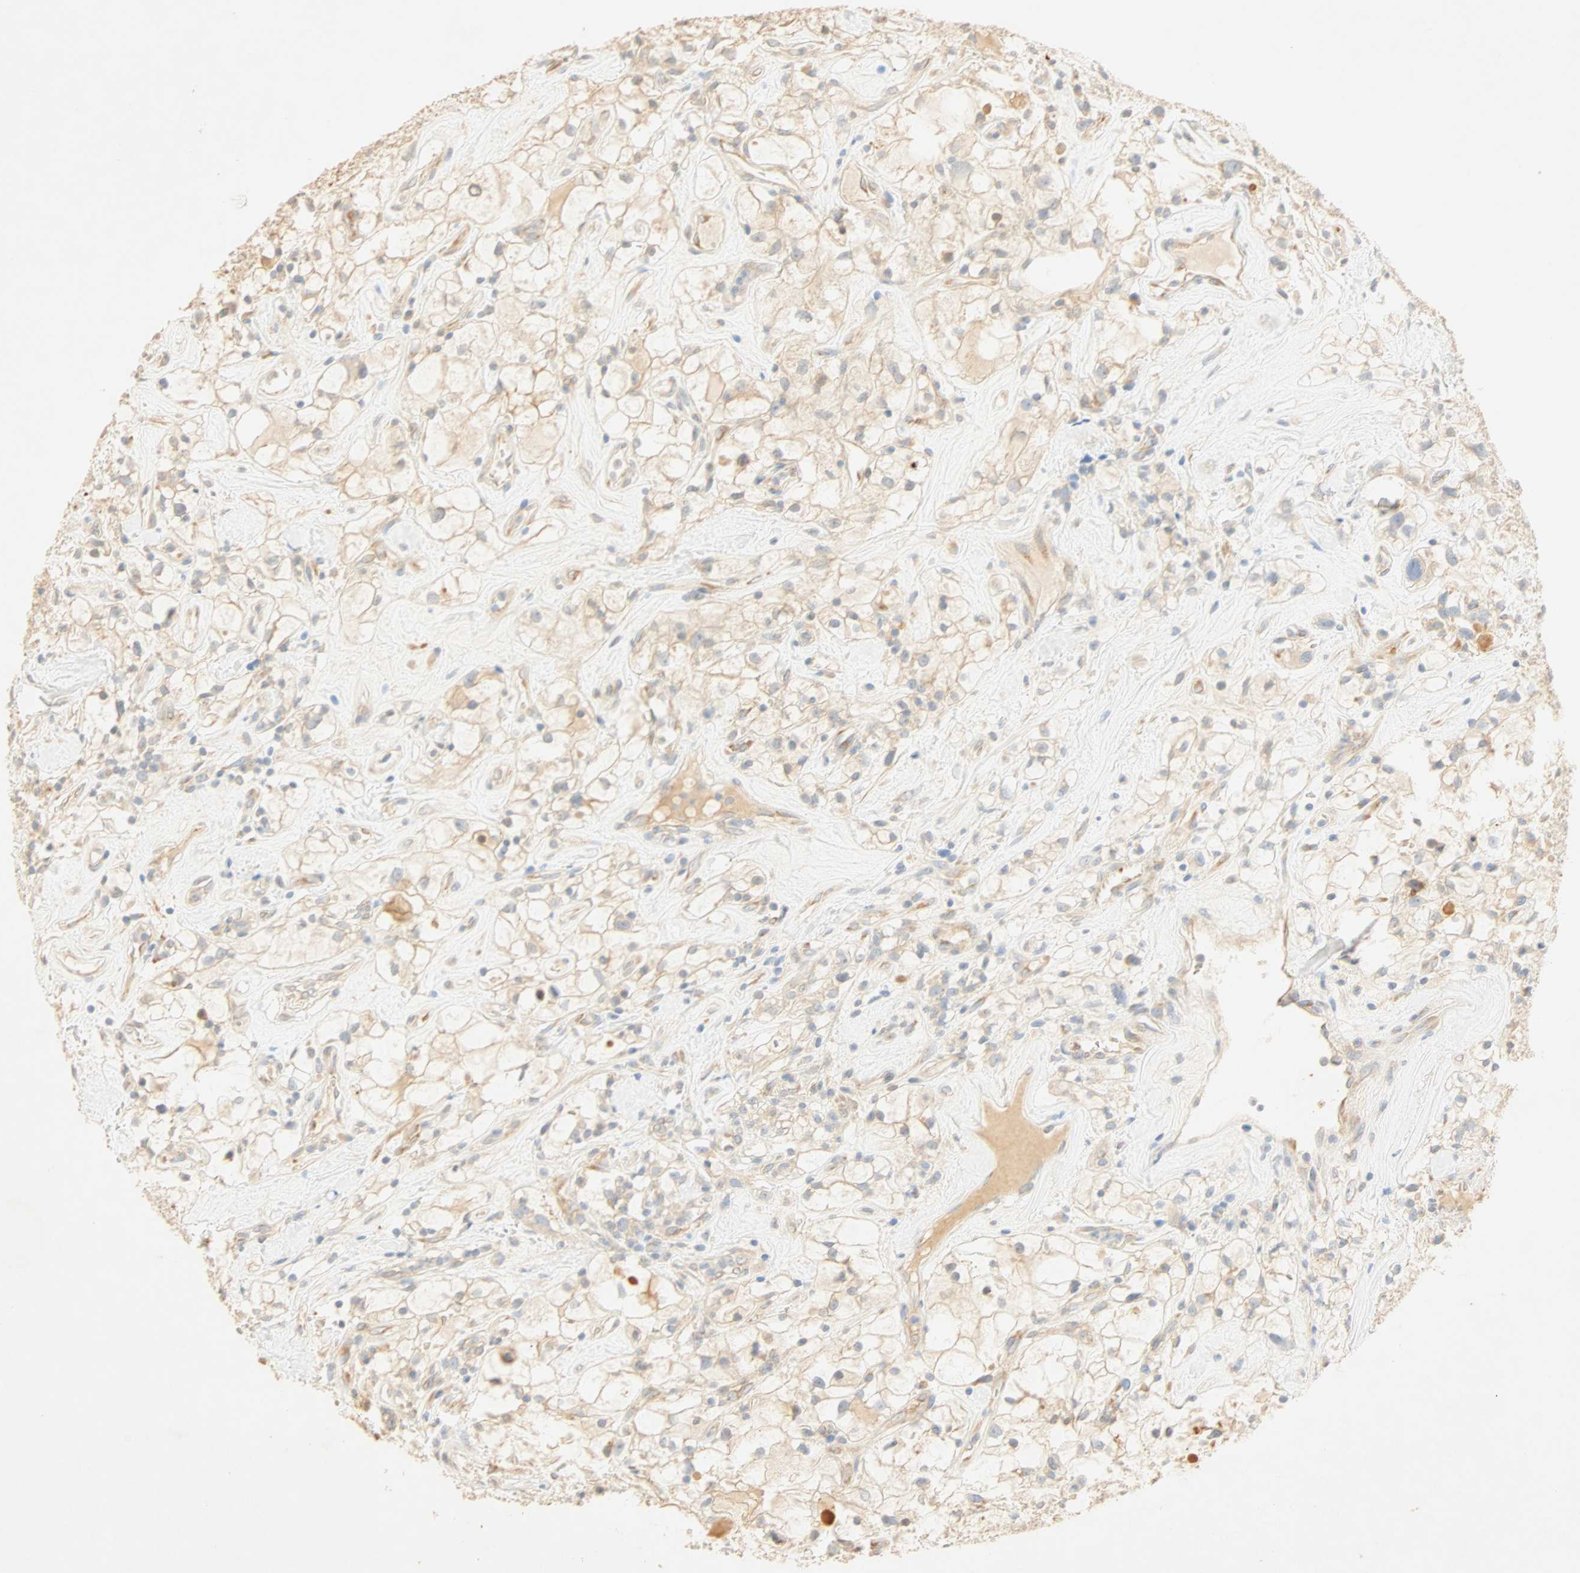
{"staining": {"intensity": "weak", "quantity": "25%-75%", "location": "cytoplasmic/membranous"}, "tissue": "renal cancer", "cell_type": "Tumor cells", "image_type": "cancer", "snomed": [{"axis": "morphology", "description": "Adenocarcinoma, NOS"}, {"axis": "topography", "description": "Kidney"}], "caption": "Immunohistochemistry of human adenocarcinoma (renal) shows low levels of weak cytoplasmic/membranous positivity in about 25%-75% of tumor cells.", "gene": "SELENBP1", "patient": {"sex": "female", "age": 60}}